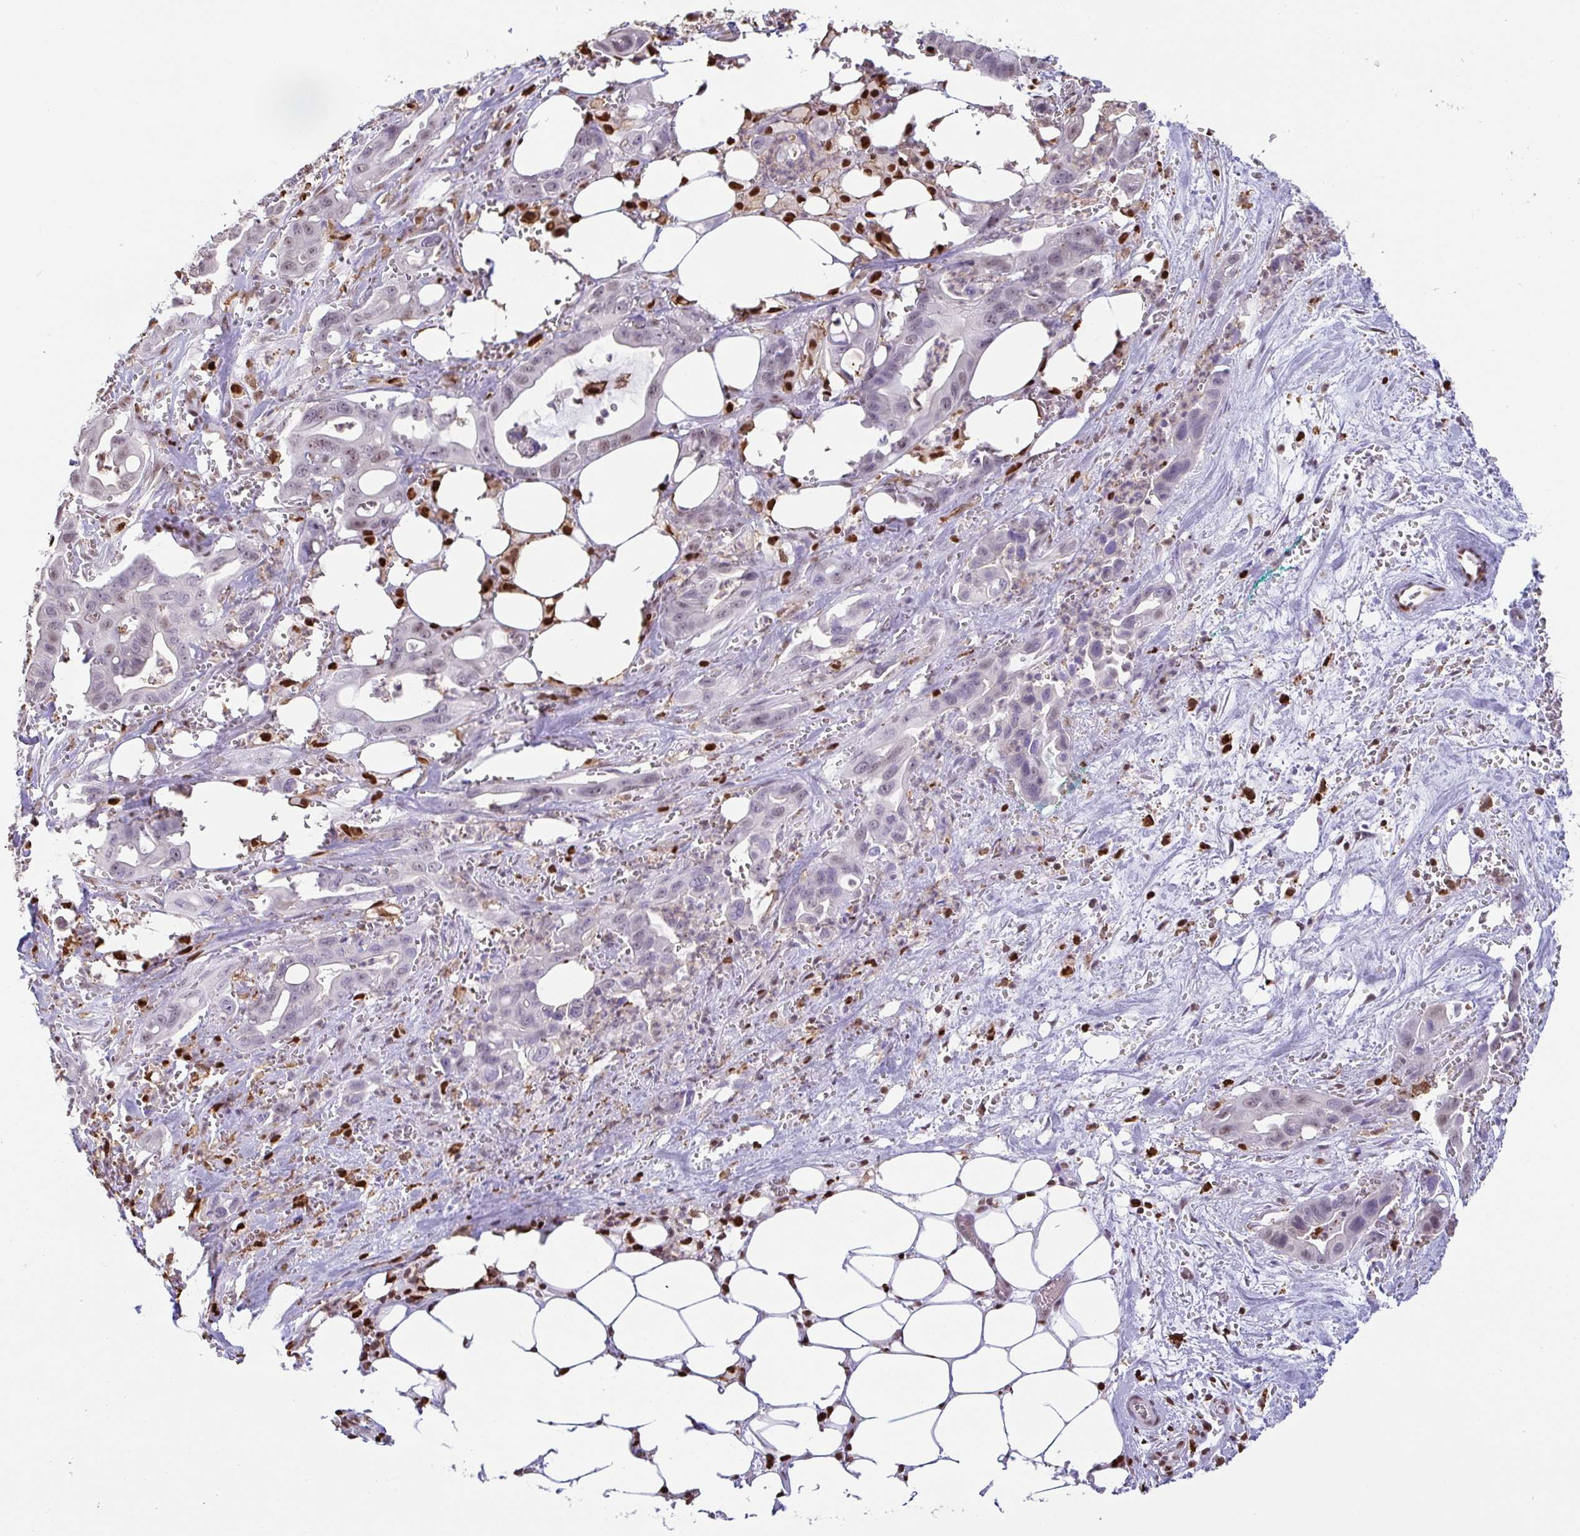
{"staining": {"intensity": "weak", "quantity": "<25%", "location": "nuclear"}, "tissue": "pancreatic cancer", "cell_type": "Tumor cells", "image_type": "cancer", "snomed": [{"axis": "morphology", "description": "Adenocarcinoma, NOS"}, {"axis": "topography", "description": "Pancreas"}], "caption": "Tumor cells show no significant protein positivity in pancreatic cancer.", "gene": "BTBD10", "patient": {"sex": "male", "age": 61}}